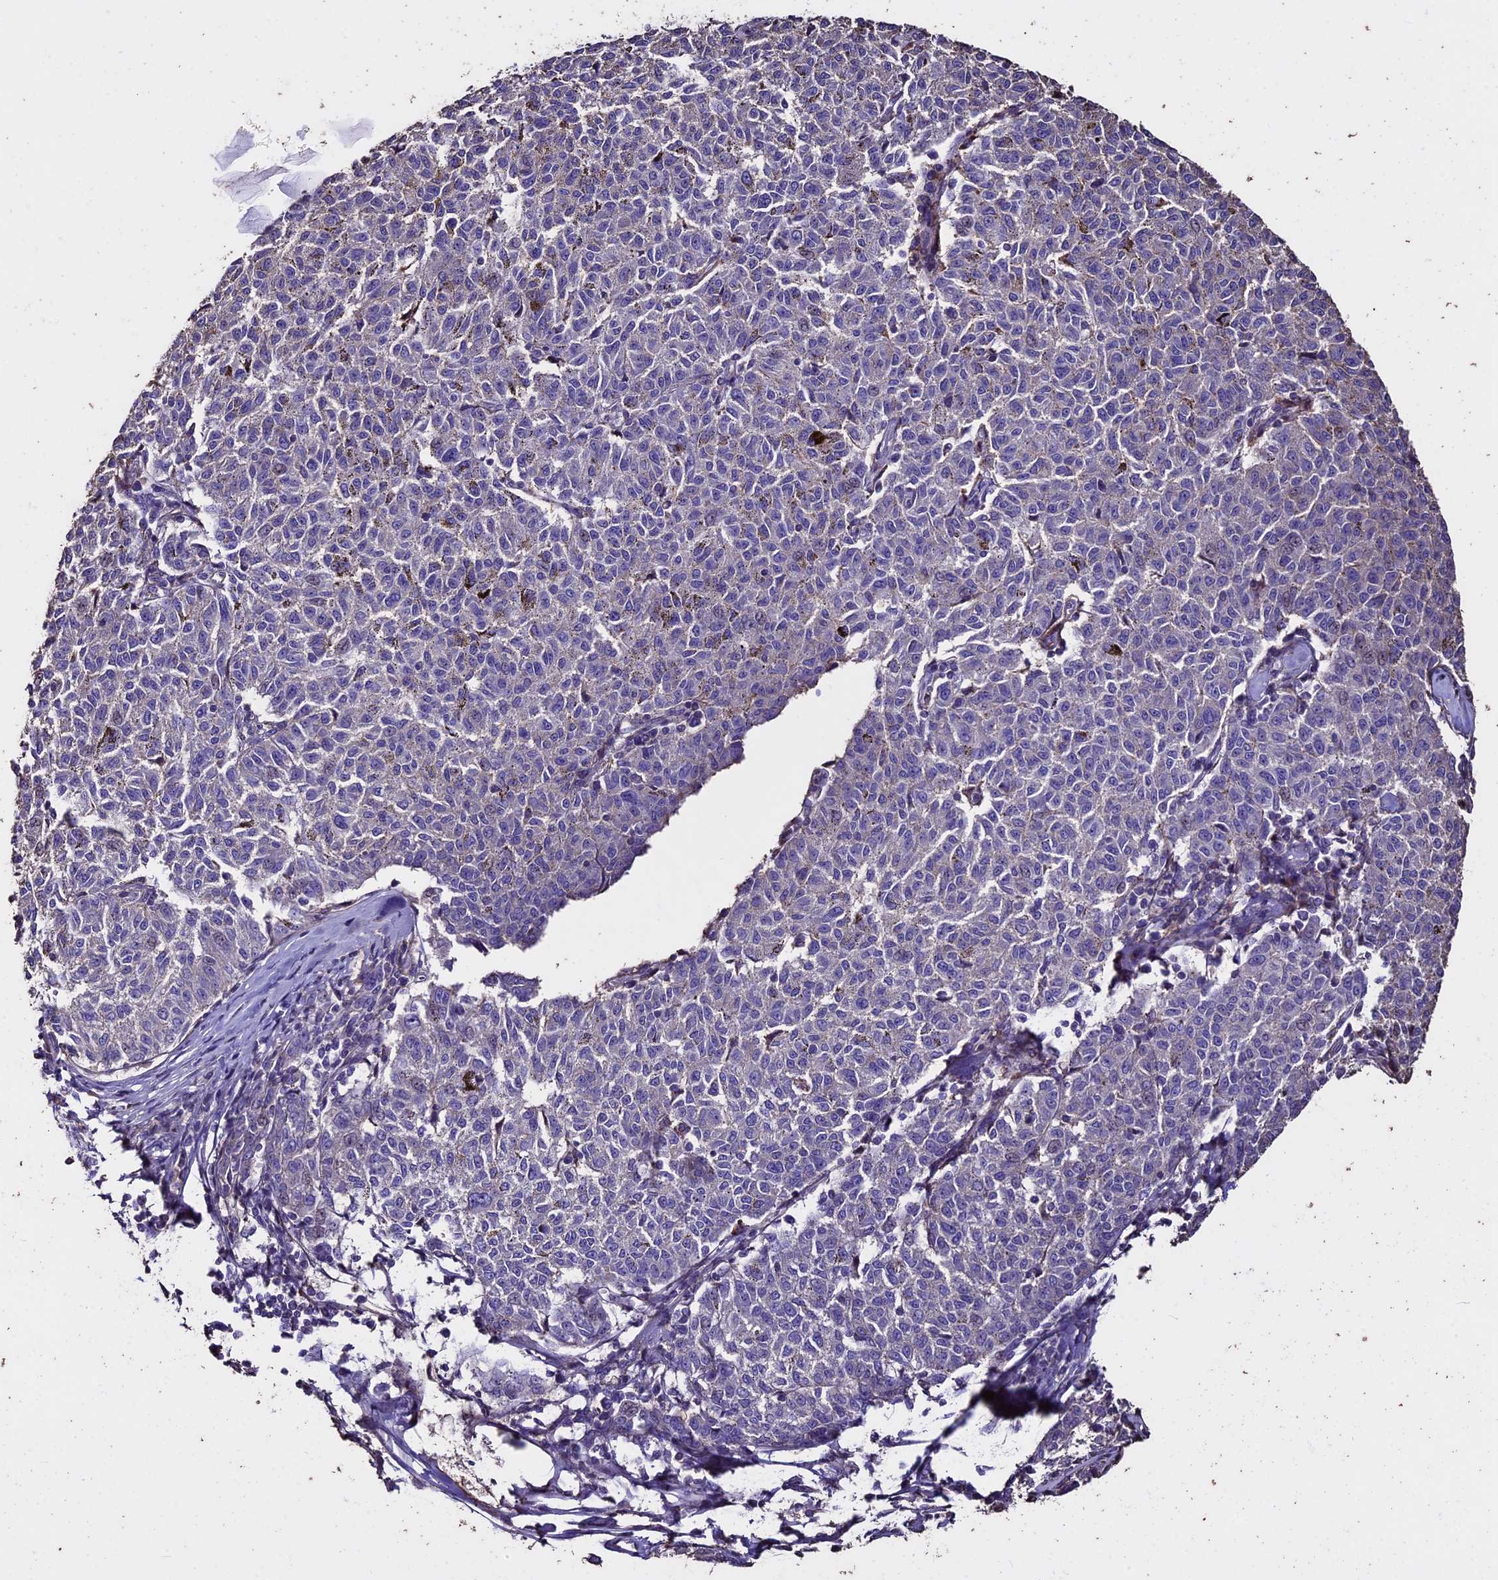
{"staining": {"intensity": "negative", "quantity": "none", "location": "none"}, "tissue": "melanoma", "cell_type": "Tumor cells", "image_type": "cancer", "snomed": [{"axis": "morphology", "description": "Malignant melanoma, NOS"}, {"axis": "topography", "description": "Skin"}], "caption": "Immunohistochemistry (IHC) histopathology image of human melanoma stained for a protein (brown), which reveals no staining in tumor cells.", "gene": "USB1", "patient": {"sex": "female", "age": 72}}